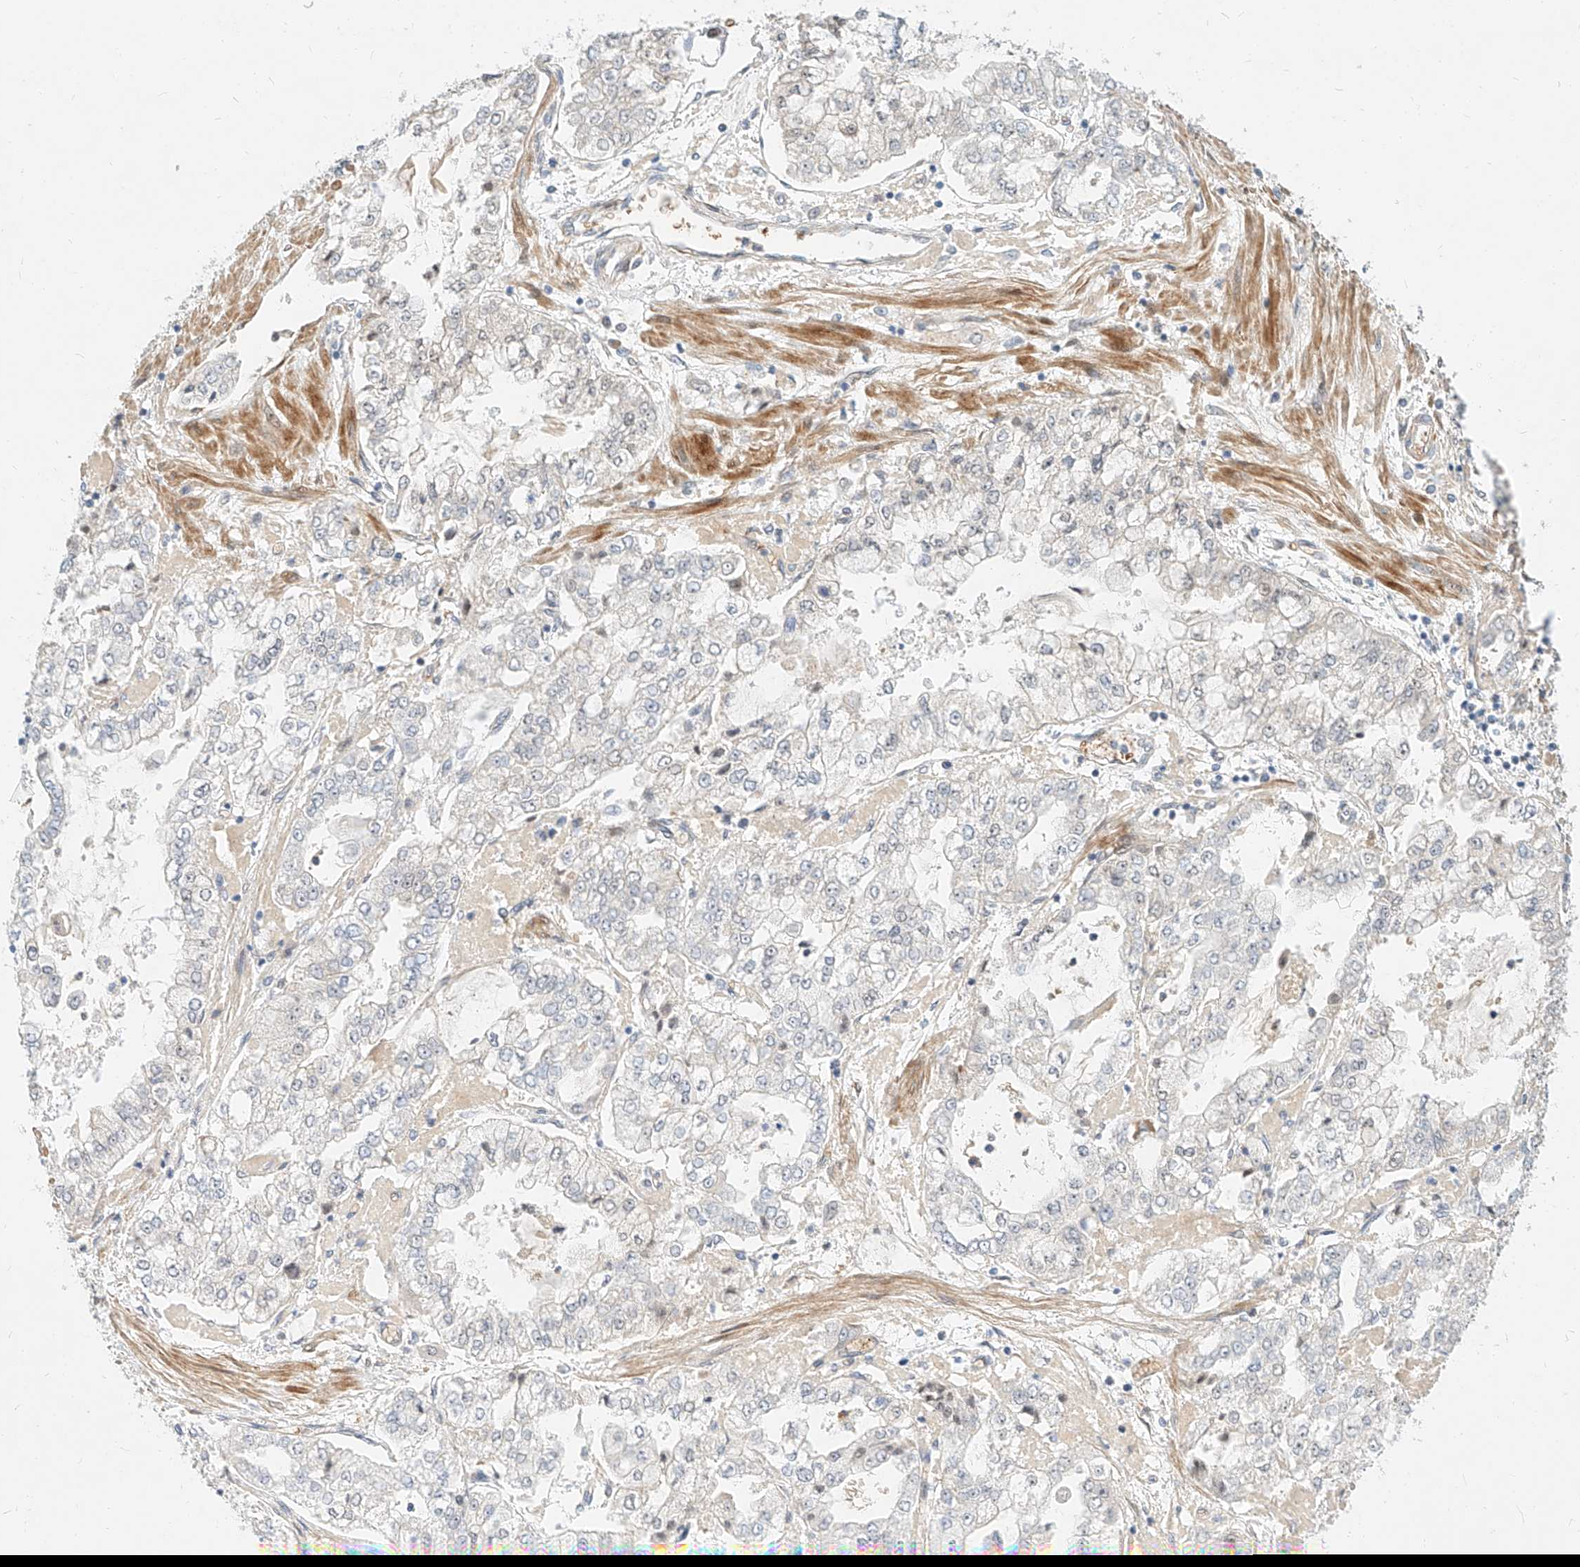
{"staining": {"intensity": "negative", "quantity": "none", "location": "none"}, "tissue": "stomach cancer", "cell_type": "Tumor cells", "image_type": "cancer", "snomed": [{"axis": "morphology", "description": "Adenocarcinoma, NOS"}, {"axis": "topography", "description": "Stomach"}], "caption": "IHC of human adenocarcinoma (stomach) exhibits no positivity in tumor cells. The staining was performed using DAB to visualize the protein expression in brown, while the nuclei were stained in blue with hematoxylin (Magnification: 20x).", "gene": "CBX8", "patient": {"sex": "male", "age": 76}}